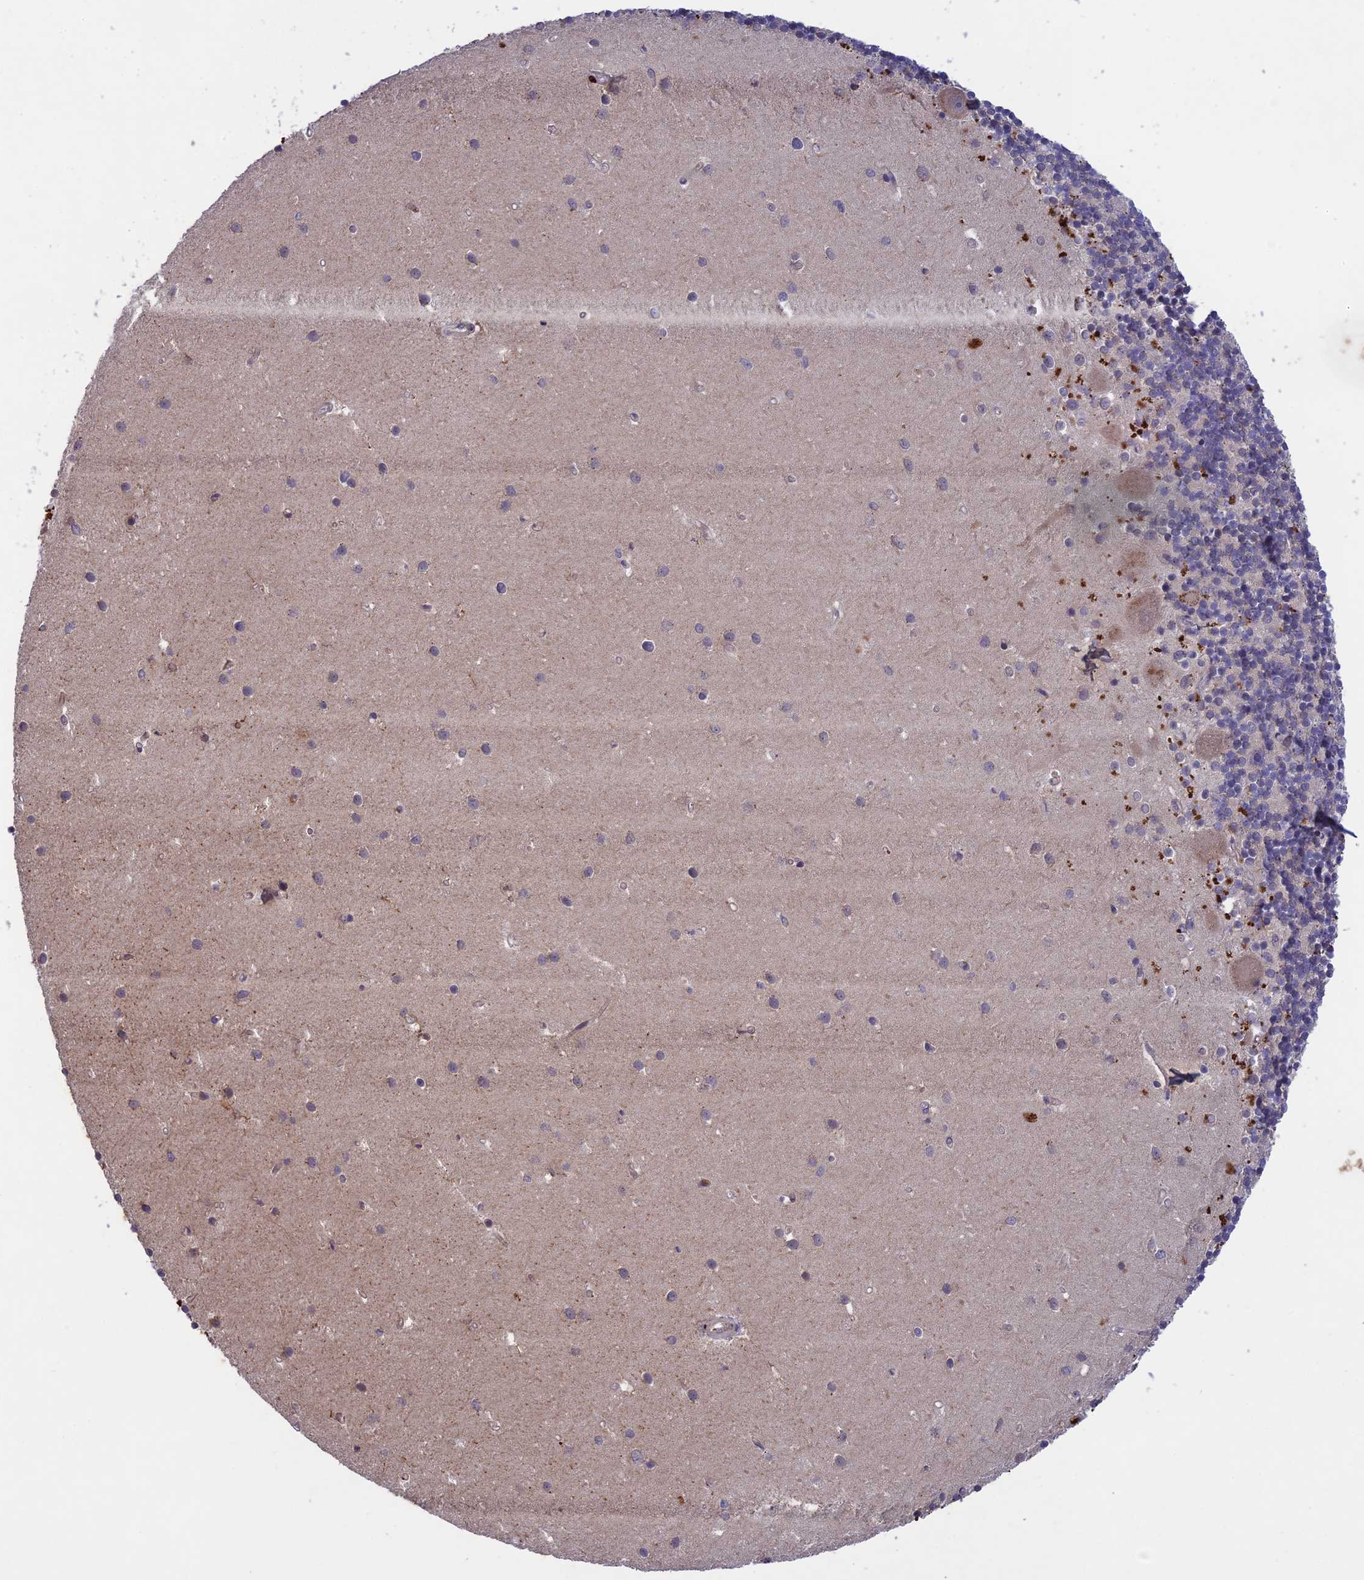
{"staining": {"intensity": "negative", "quantity": "none", "location": "none"}, "tissue": "cerebellum", "cell_type": "Cells in granular layer", "image_type": "normal", "snomed": [{"axis": "morphology", "description": "Normal tissue, NOS"}, {"axis": "topography", "description": "Cerebellum"}], "caption": "Immunohistochemistry photomicrograph of benign cerebellum: human cerebellum stained with DAB (3,3'-diaminobenzidine) exhibits no significant protein staining in cells in granular layer.", "gene": "ADO", "patient": {"sex": "male", "age": 54}}